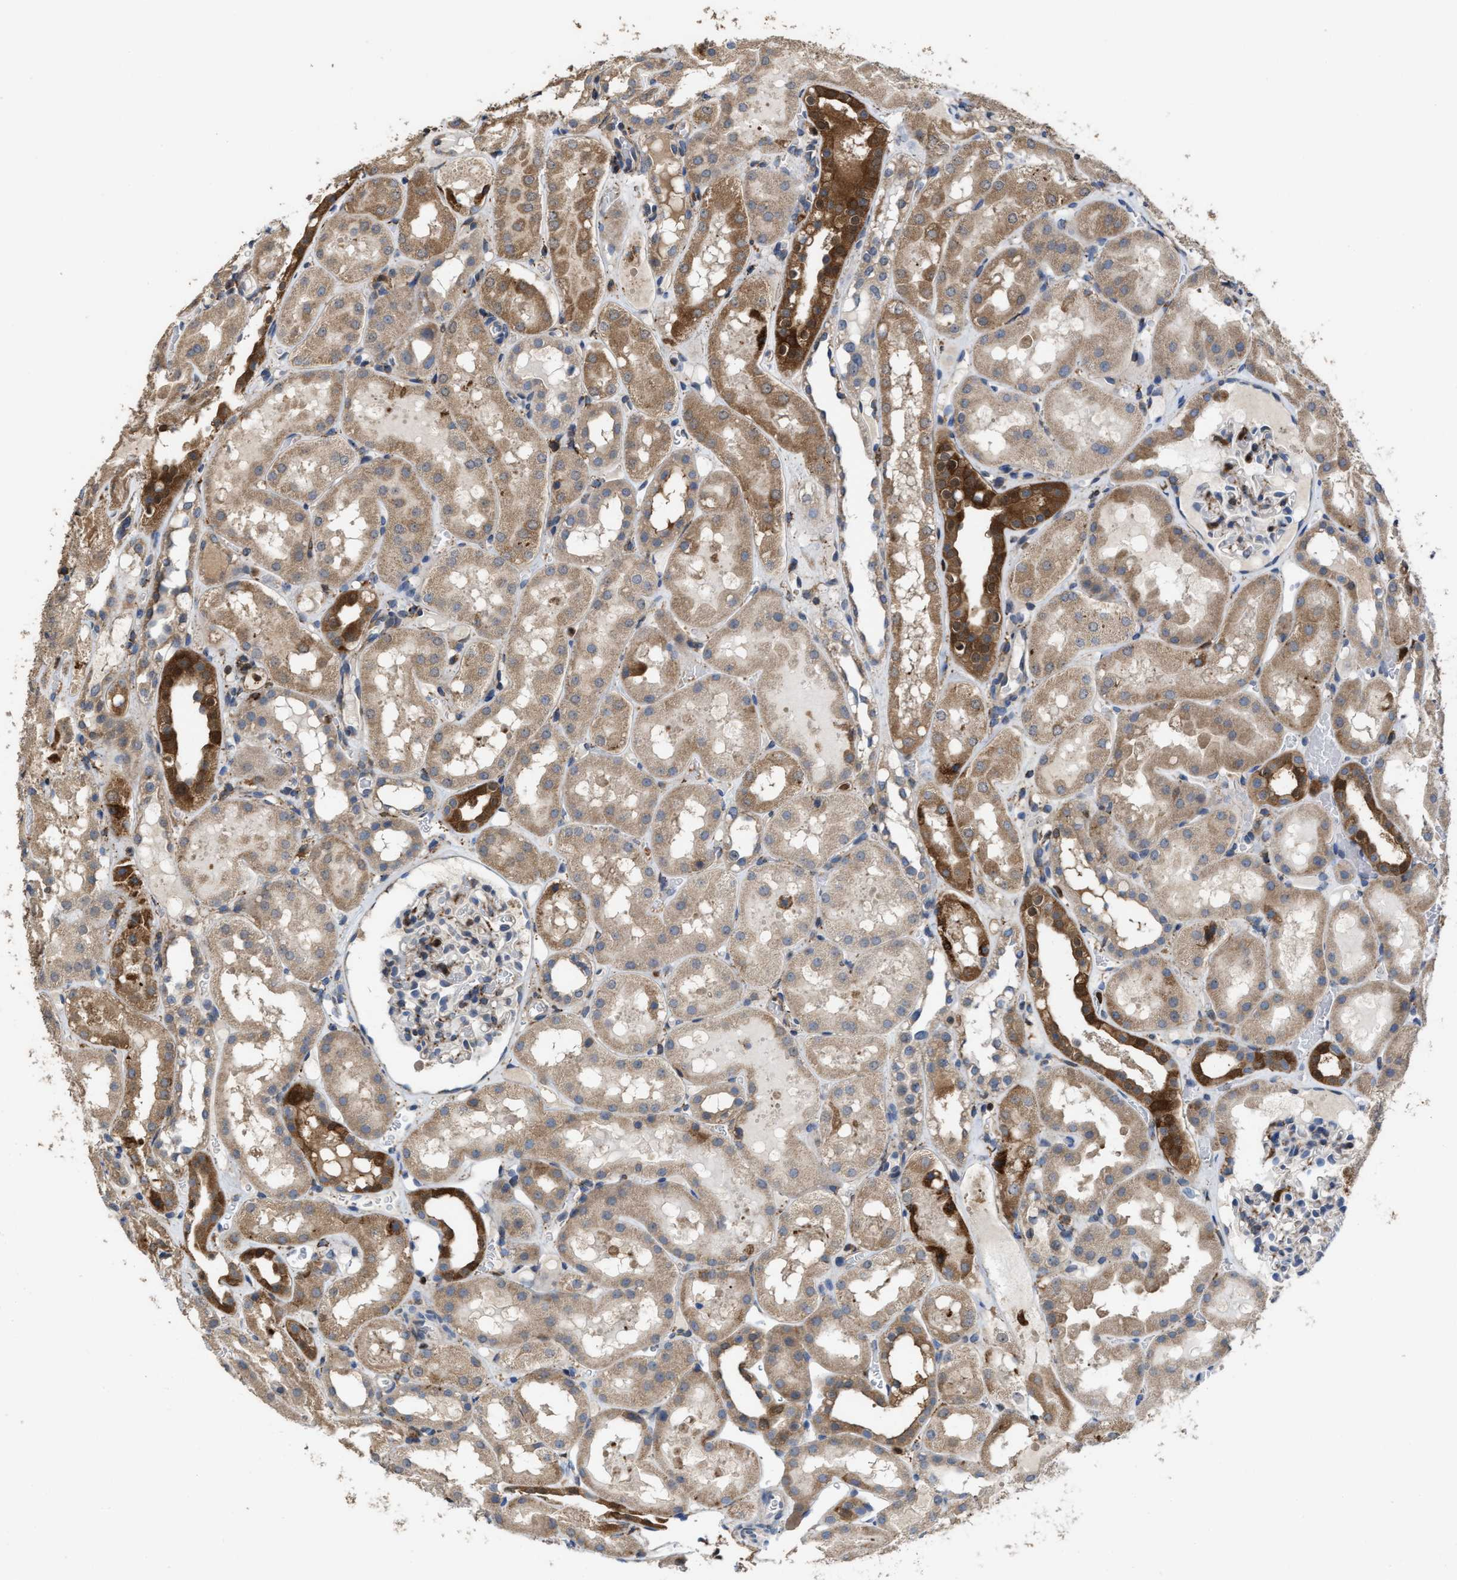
{"staining": {"intensity": "moderate", "quantity": "<25%", "location": "cytoplasmic/membranous"}, "tissue": "kidney", "cell_type": "Cells in glomeruli", "image_type": "normal", "snomed": [{"axis": "morphology", "description": "Normal tissue, NOS"}, {"axis": "topography", "description": "Kidney"}, {"axis": "topography", "description": "Urinary bladder"}], "caption": "Immunohistochemical staining of benign human kidney exhibits moderate cytoplasmic/membranous protein expression in about <25% of cells in glomeruli. The staining was performed using DAB (3,3'-diaminobenzidine), with brown indicating positive protein expression. Nuclei are stained blue with hematoxylin.", "gene": "FGD3", "patient": {"sex": "male", "age": 16}}